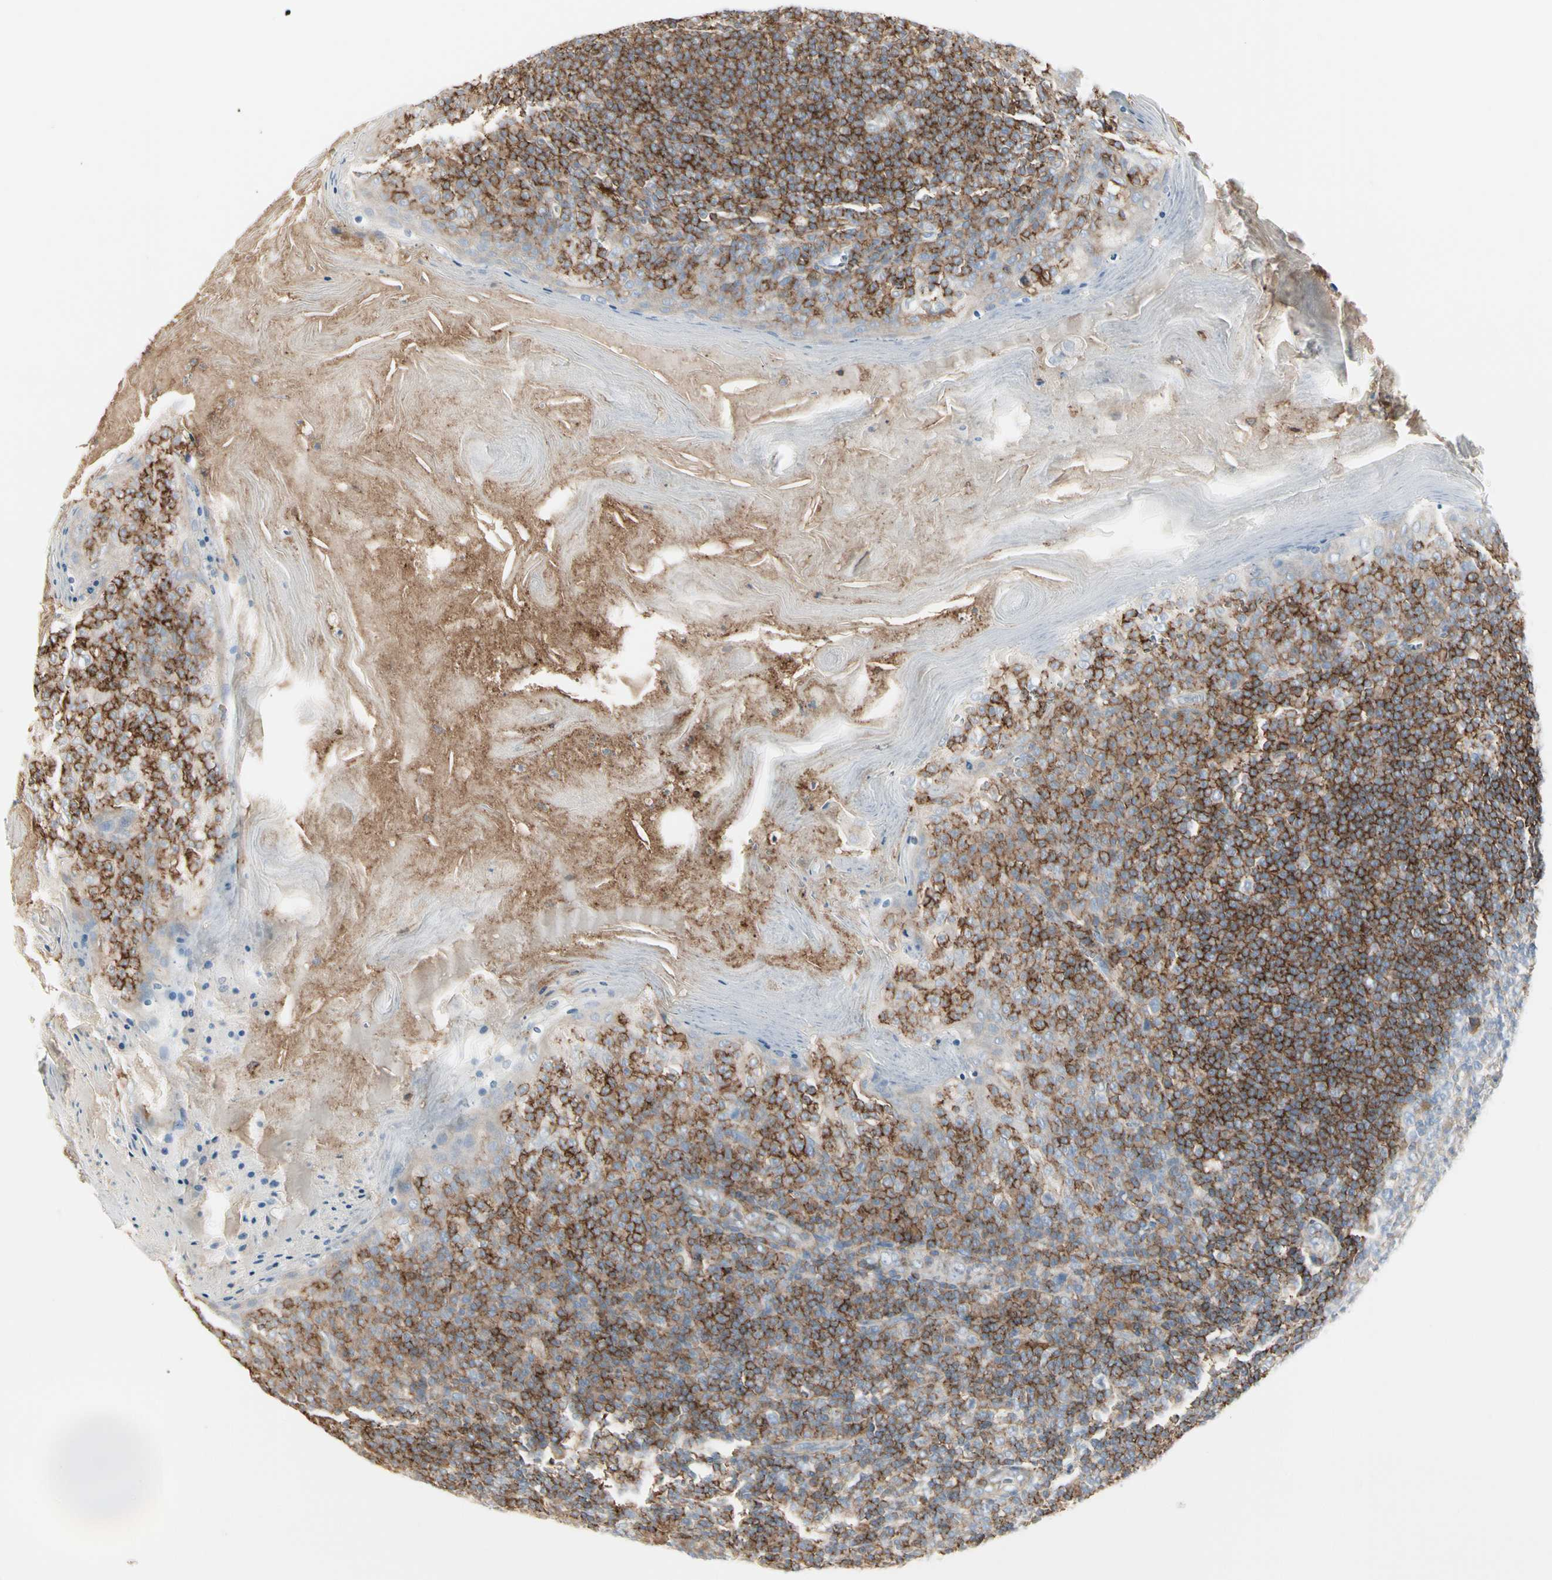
{"staining": {"intensity": "strong", "quantity": ">75%", "location": "cytoplasmic/membranous"}, "tissue": "tonsil", "cell_type": "Non-germinal center cells", "image_type": "normal", "snomed": [{"axis": "morphology", "description": "Normal tissue, NOS"}, {"axis": "topography", "description": "Tonsil"}], "caption": "A brown stain highlights strong cytoplasmic/membranous positivity of a protein in non-germinal center cells of normal human tonsil. The protein is stained brown, and the nuclei are stained in blue (DAB (3,3'-diaminobenzidine) IHC with brightfield microscopy, high magnification).", "gene": "CLEC2B", "patient": {"sex": "male", "age": 31}}